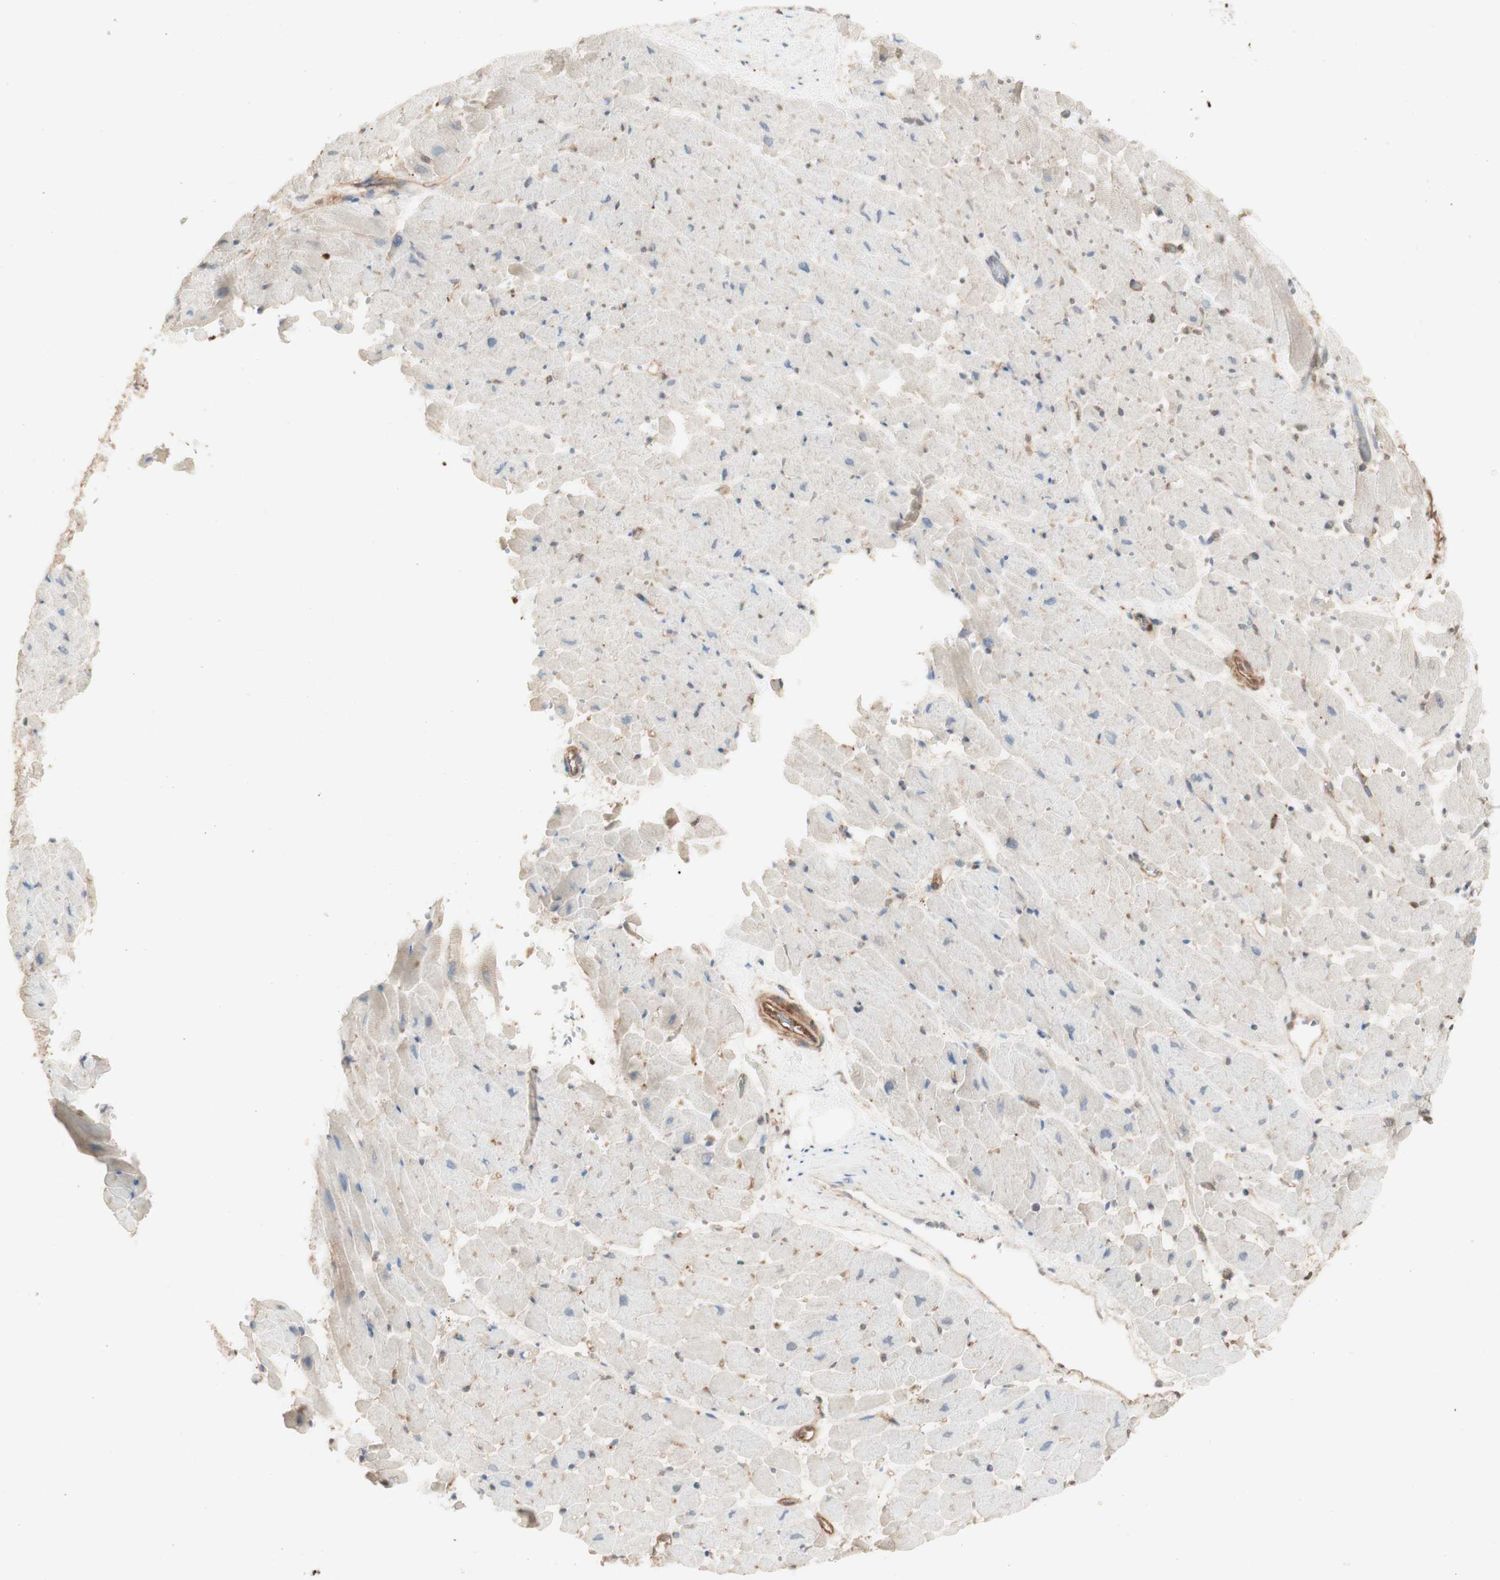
{"staining": {"intensity": "weak", "quantity": "<25%", "location": "cytoplasmic/membranous"}, "tissue": "heart muscle", "cell_type": "Cardiomyocytes", "image_type": "normal", "snomed": [{"axis": "morphology", "description": "Normal tissue, NOS"}, {"axis": "topography", "description": "Heart"}], "caption": "This is a micrograph of immunohistochemistry (IHC) staining of normal heart muscle, which shows no expression in cardiomyocytes. (DAB immunohistochemistry, high magnification).", "gene": "YWHAB", "patient": {"sex": "male", "age": 45}}